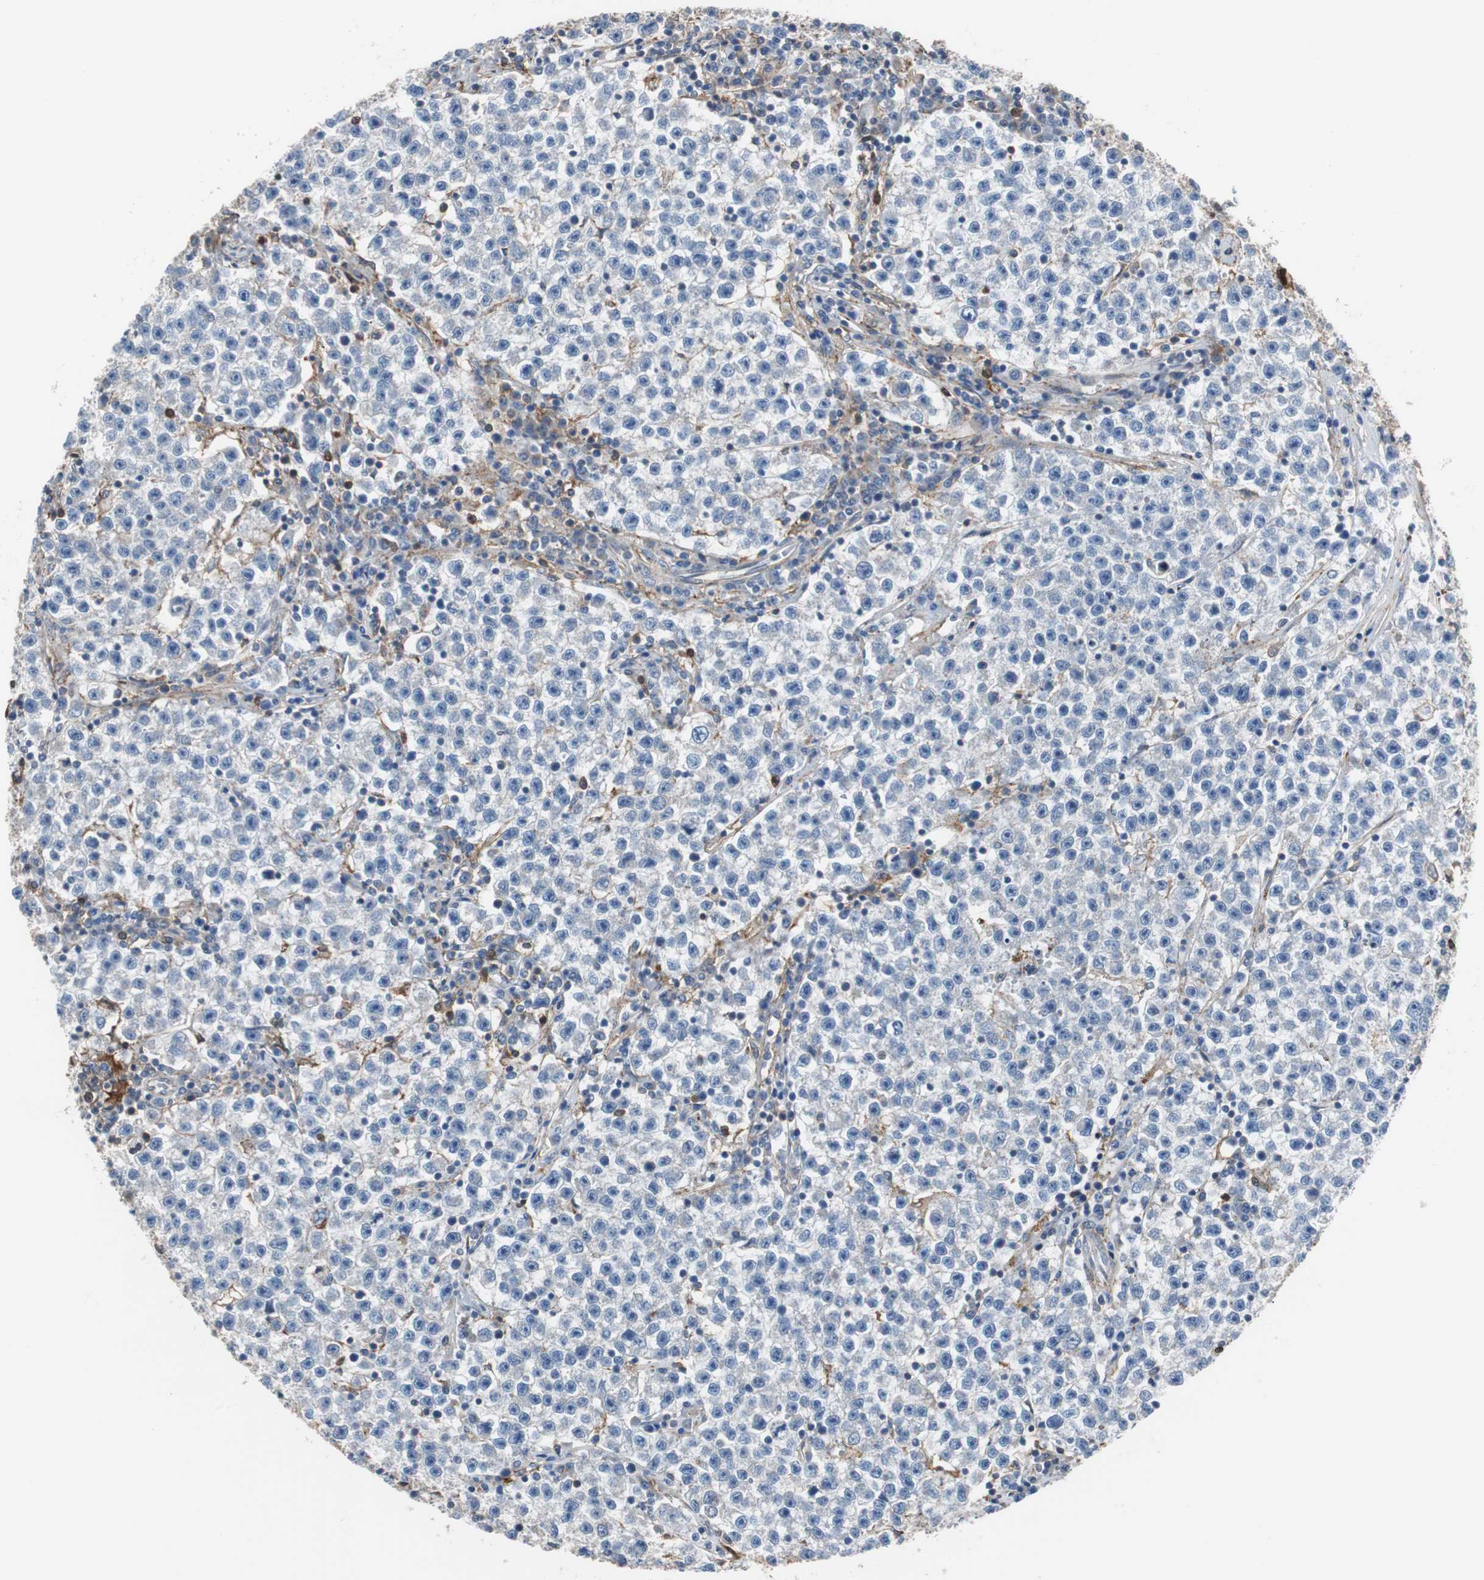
{"staining": {"intensity": "negative", "quantity": "none", "location": "none"}, "tissue": "testis cancer", "cell_type": "Tumor cells", "image_type": "cancer", "snomed": [{"axis": "morphology", "description": "Seminoma, NOS"}, {"axis": "topography", "description": "Testis"}], "caption": "There is no significant positivity in tumor cells of seminoma (testis).", "gene": "ANXA4", "patient": {"sex": "male", "age": 22}}